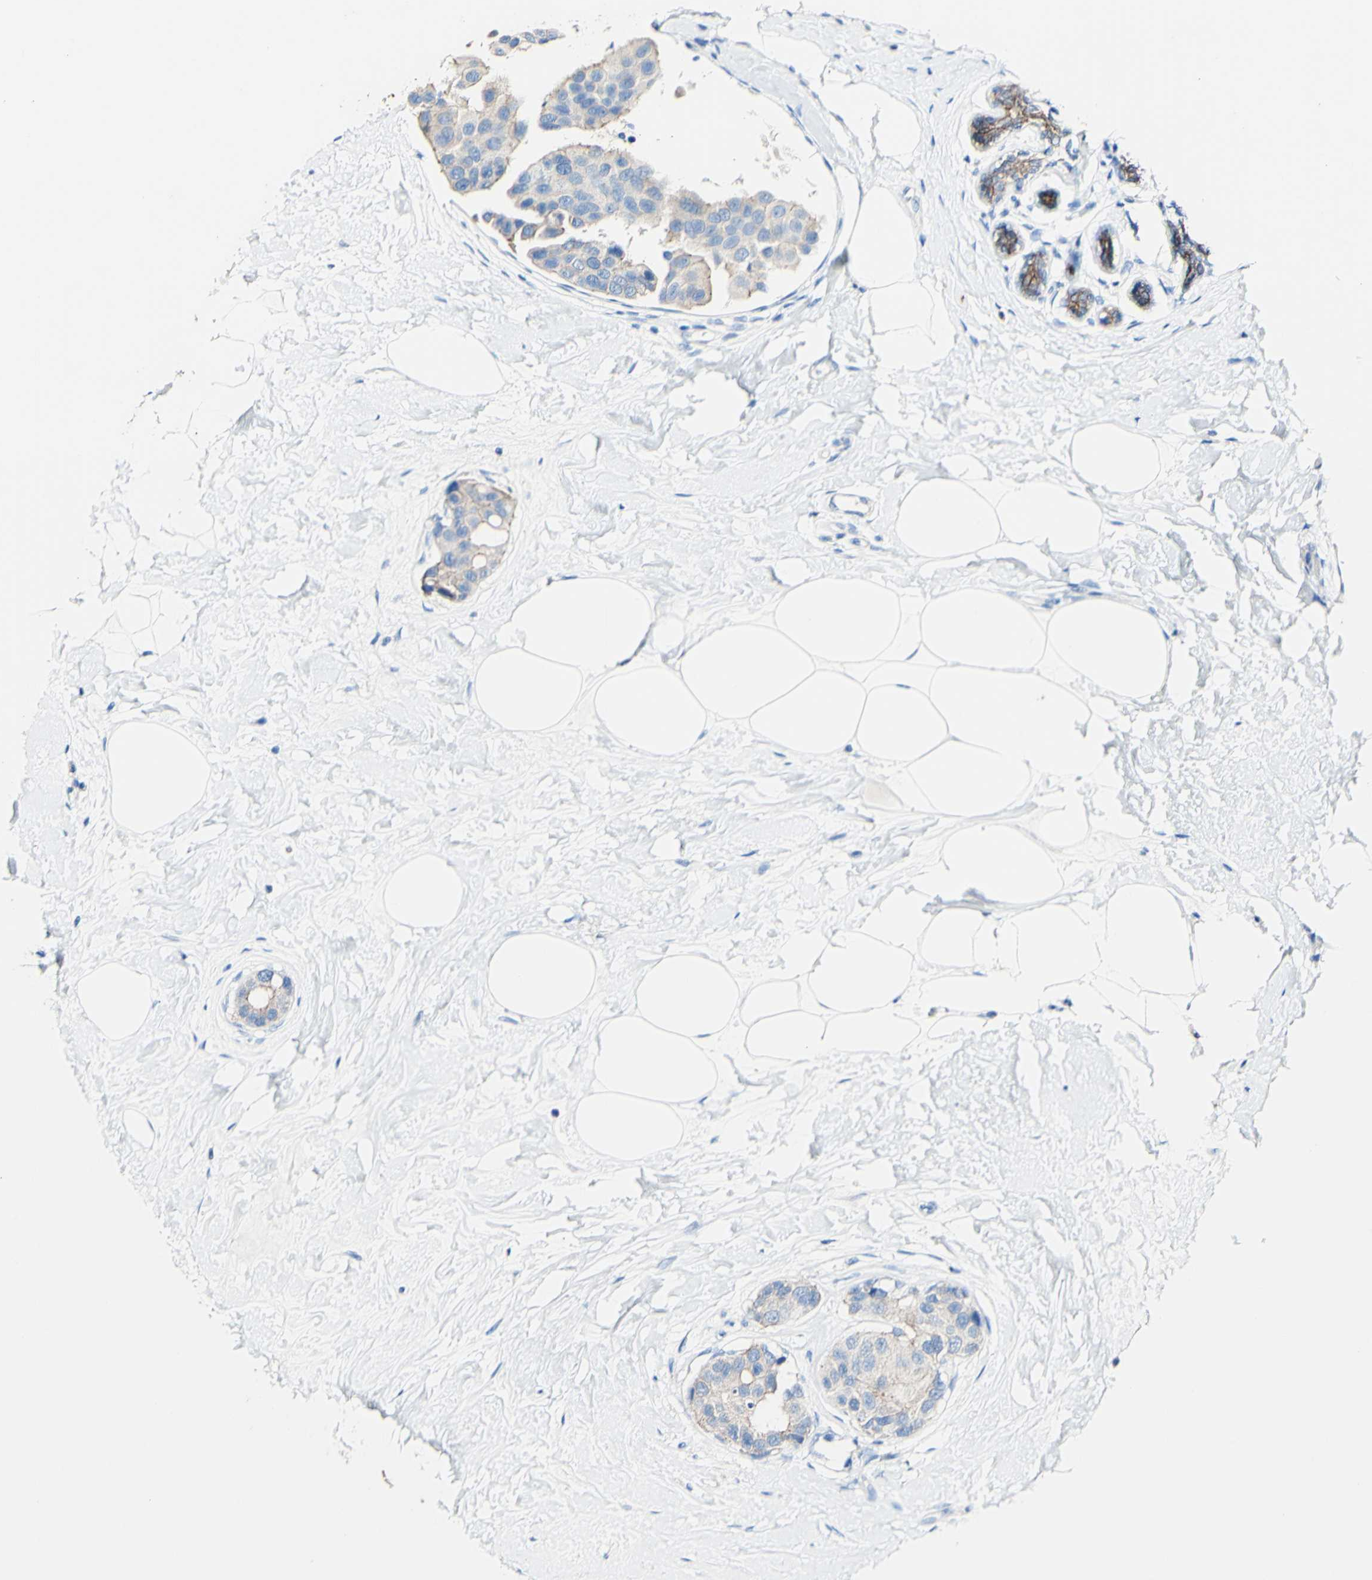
{"staining": {"intensity": "weak", "quantity": "25%-75%", "location": "cytoplasmic/membranous"}, "tissue": "breast cancer", "cell_type": "Tumor cells", "image_type": "cancer", "snomed": [{"axis": "morphology", "description": "Normal tissue, NOS"}, {"axis": "morphology", "description": "Duct carcinoma"}, {"axis": "topography", "description": "Breast"}], "caption": "Breast invasive ductal carcinoma tissue exhibits weak cytoplasmic/membranous positivity in approximately 25%-75% of tumor cells, visualized by immunohistochemistry.", "gene": "DSC2", "patient": {"sex": "female", "age": 39}}